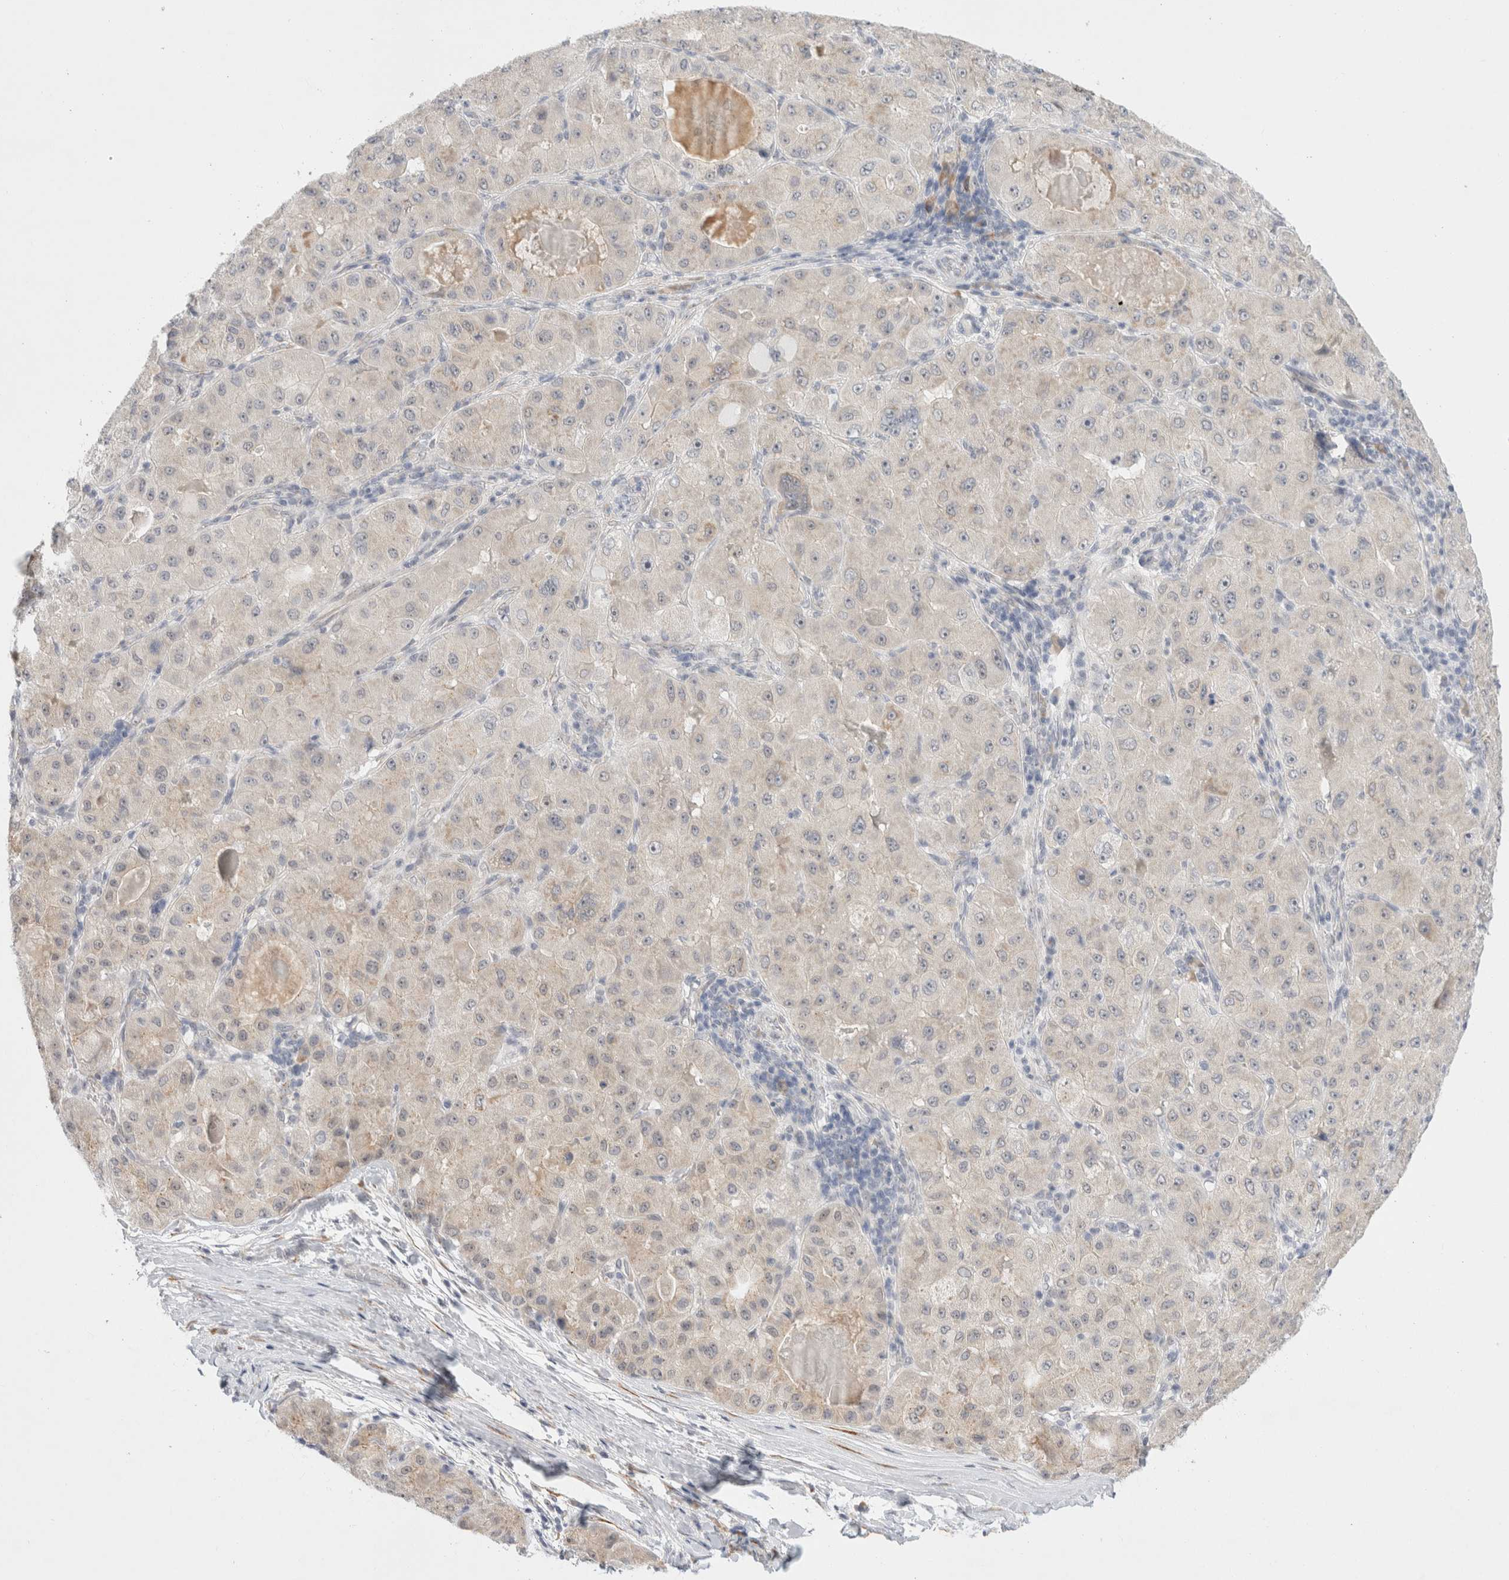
{"staining": {"intensity": "weak", "quantity": "<25%", "location": "cytoplasmic/membranous,nuclear"}, "tissue": "liver cancer", "cell_type": "Tumor cells", "image_type": "cancer", "snomed": [{"axis": "morphology", "description": "Carcinoma, Hepatocellular, NOS"}, {"axis": "topography", "description": "Liver"}], "caption": "High power microscopy histopathology image of an immunohistochemistry photomicrograph of liver cancer, revealing no significant positivity in tumor cells. (Stains: DAB IHC with hematoxylin counter stain, Microscopy: brightfield microscopy at high magnification).", "gene": "TRMT1L", "patient": {"sex": "male", "age": 80}}